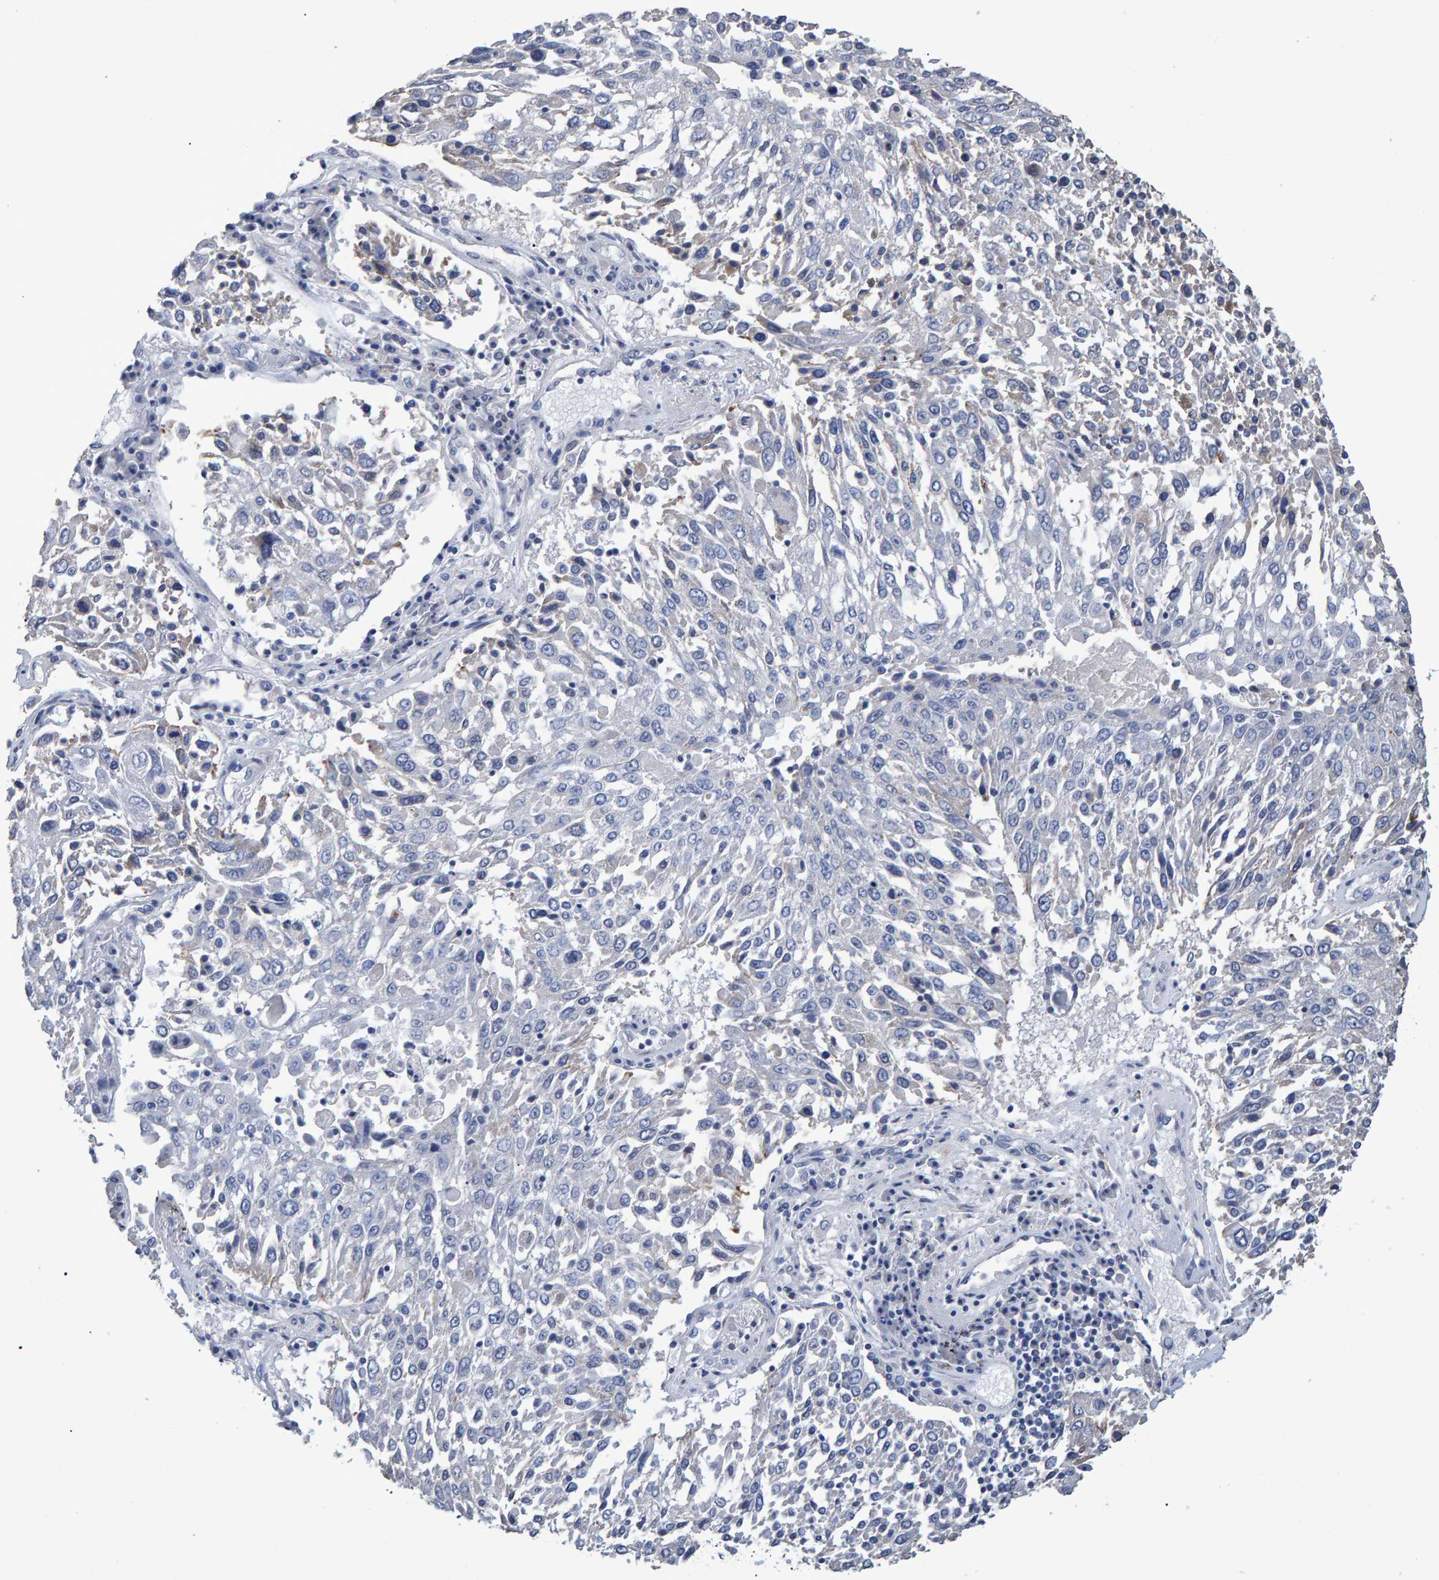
{"staining": {"intensity": "negative", "quantity": "none", "location": "none"}, "tissue": "lung cancer", "cell_type": "Tumor cells", "image_type": "cancer", "snomed": [{"axis": "morphology", "description": "Squamous cell carcinoma, NOS"}, {"axis": "topography", "description": "Lung"}], "caption": "Immunohistochemical staining of human squamous cell carcinoma (lung) demonstrates no significant expression in tumor cells.", "gene": "HEMGN", "patient": {"sex": "male", "age": 65}}